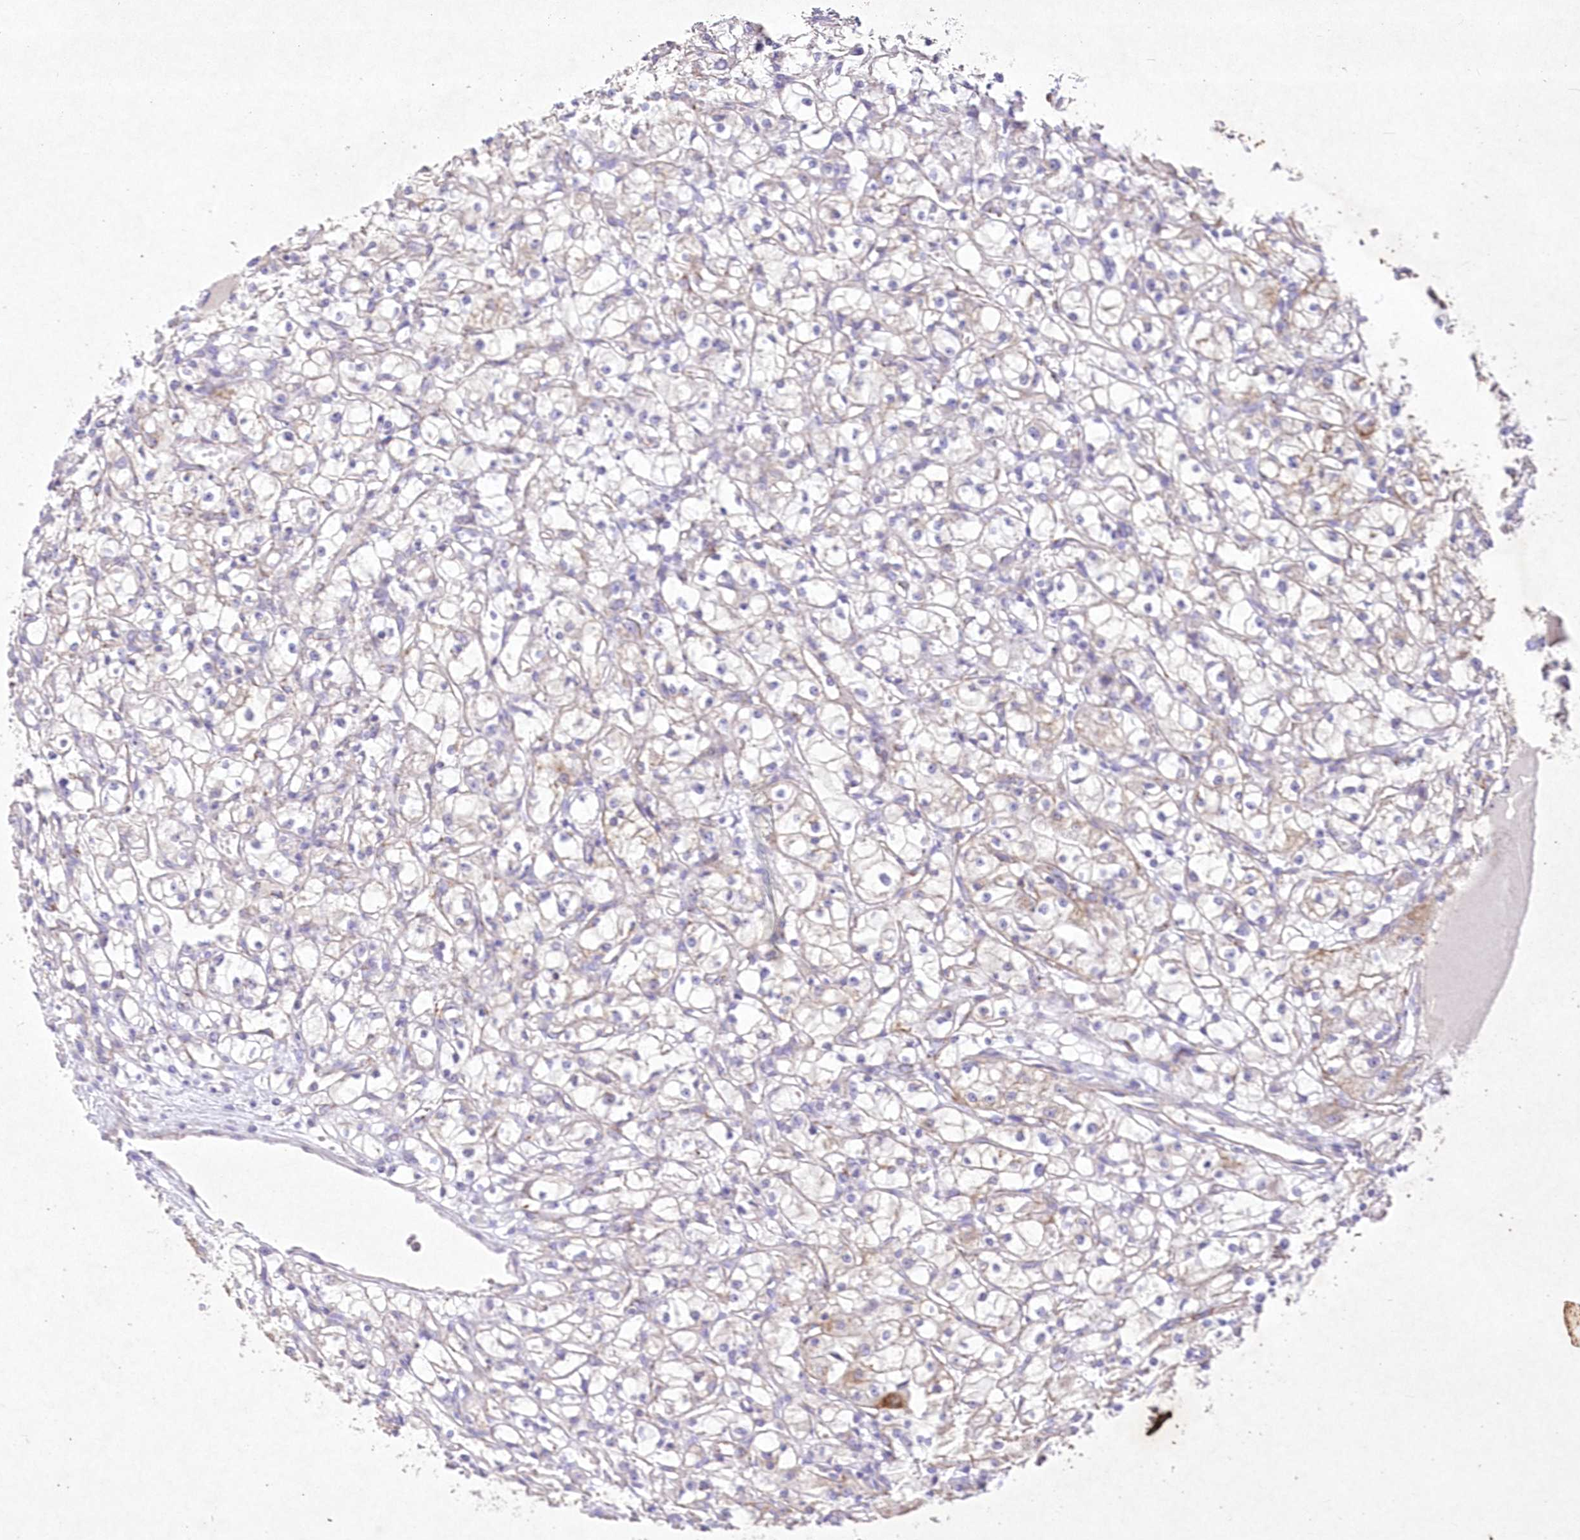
{"staining": {"intensity": "negative", "quantity": "none", "location": "none"}, "tissue": "renal cancer", "cell_type": "Tumor cells", "image_type": "cancer", "snomed": [{"axis": "morphology", "description": "Adenocarcinoma, NOS"}, {"axis": "topography", "description": "Kidney"}], "caption": "This is an immunohistochemistry histopathology image of renal cancer (adenocarcinoma). There is no positivity in tumor cells.", "gene": "ITSN2", "patient": {"sex": "male", "age": 56}}